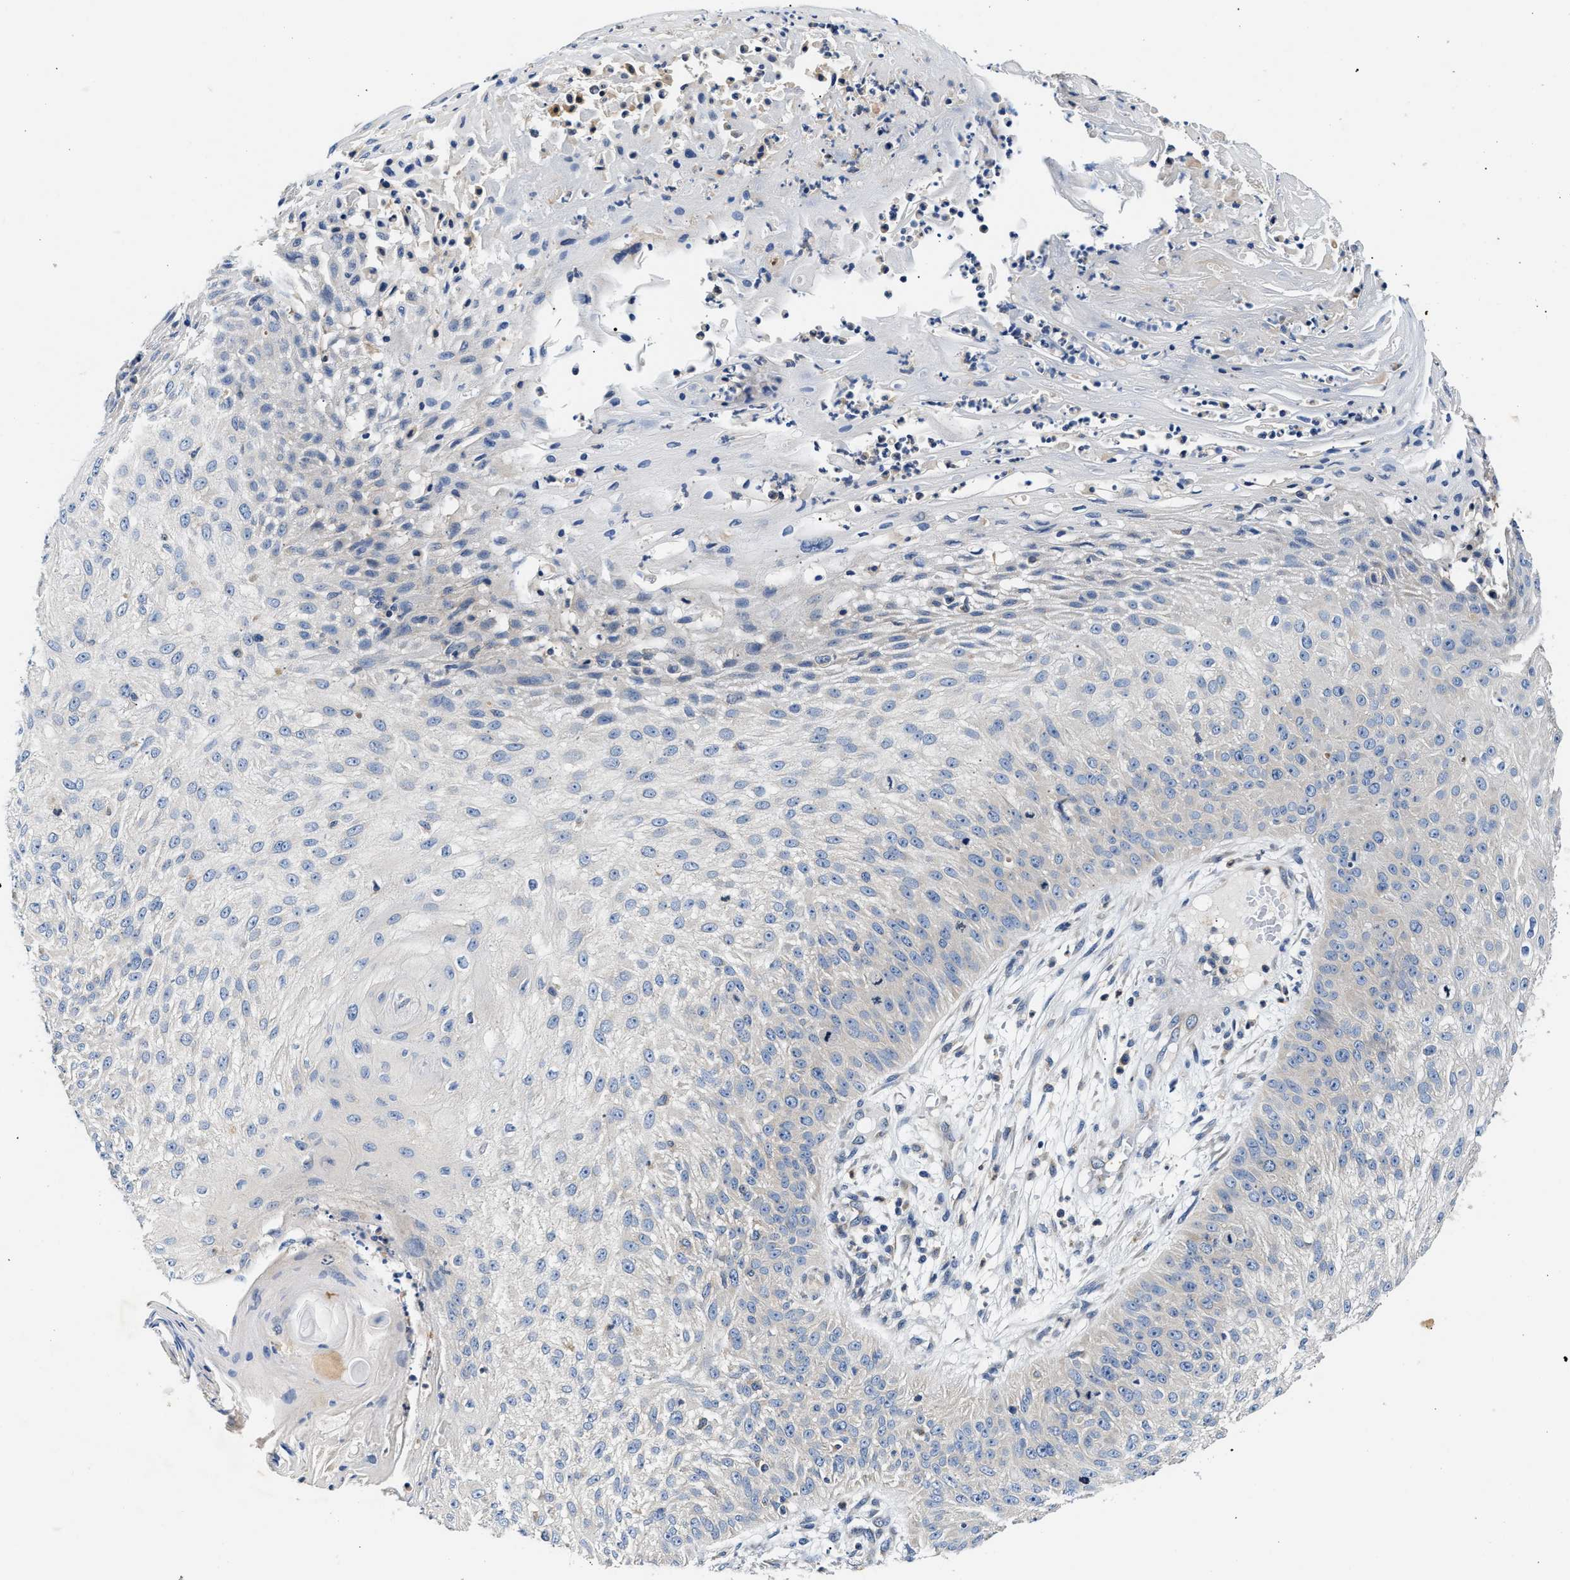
{"staining": {"intensity": "negative", "quantity": "none", "location": "none"}, "tissue": "skin cancer", "cell_type": "Tumor cells", "image_type": "cancer", "snomed": [{"axis": "morphology", "description": "Squamous cell carcinoma, NOS"}, {"axis": "topography", "description": "Skin"}], "caption": "Human skin cancer (squamous cell carcinoma) stained for a protein using IHC demonstrates no expression in tumor cells.", "gene": "FAM185A", "patient": {"sex": "female", "age": 80}}